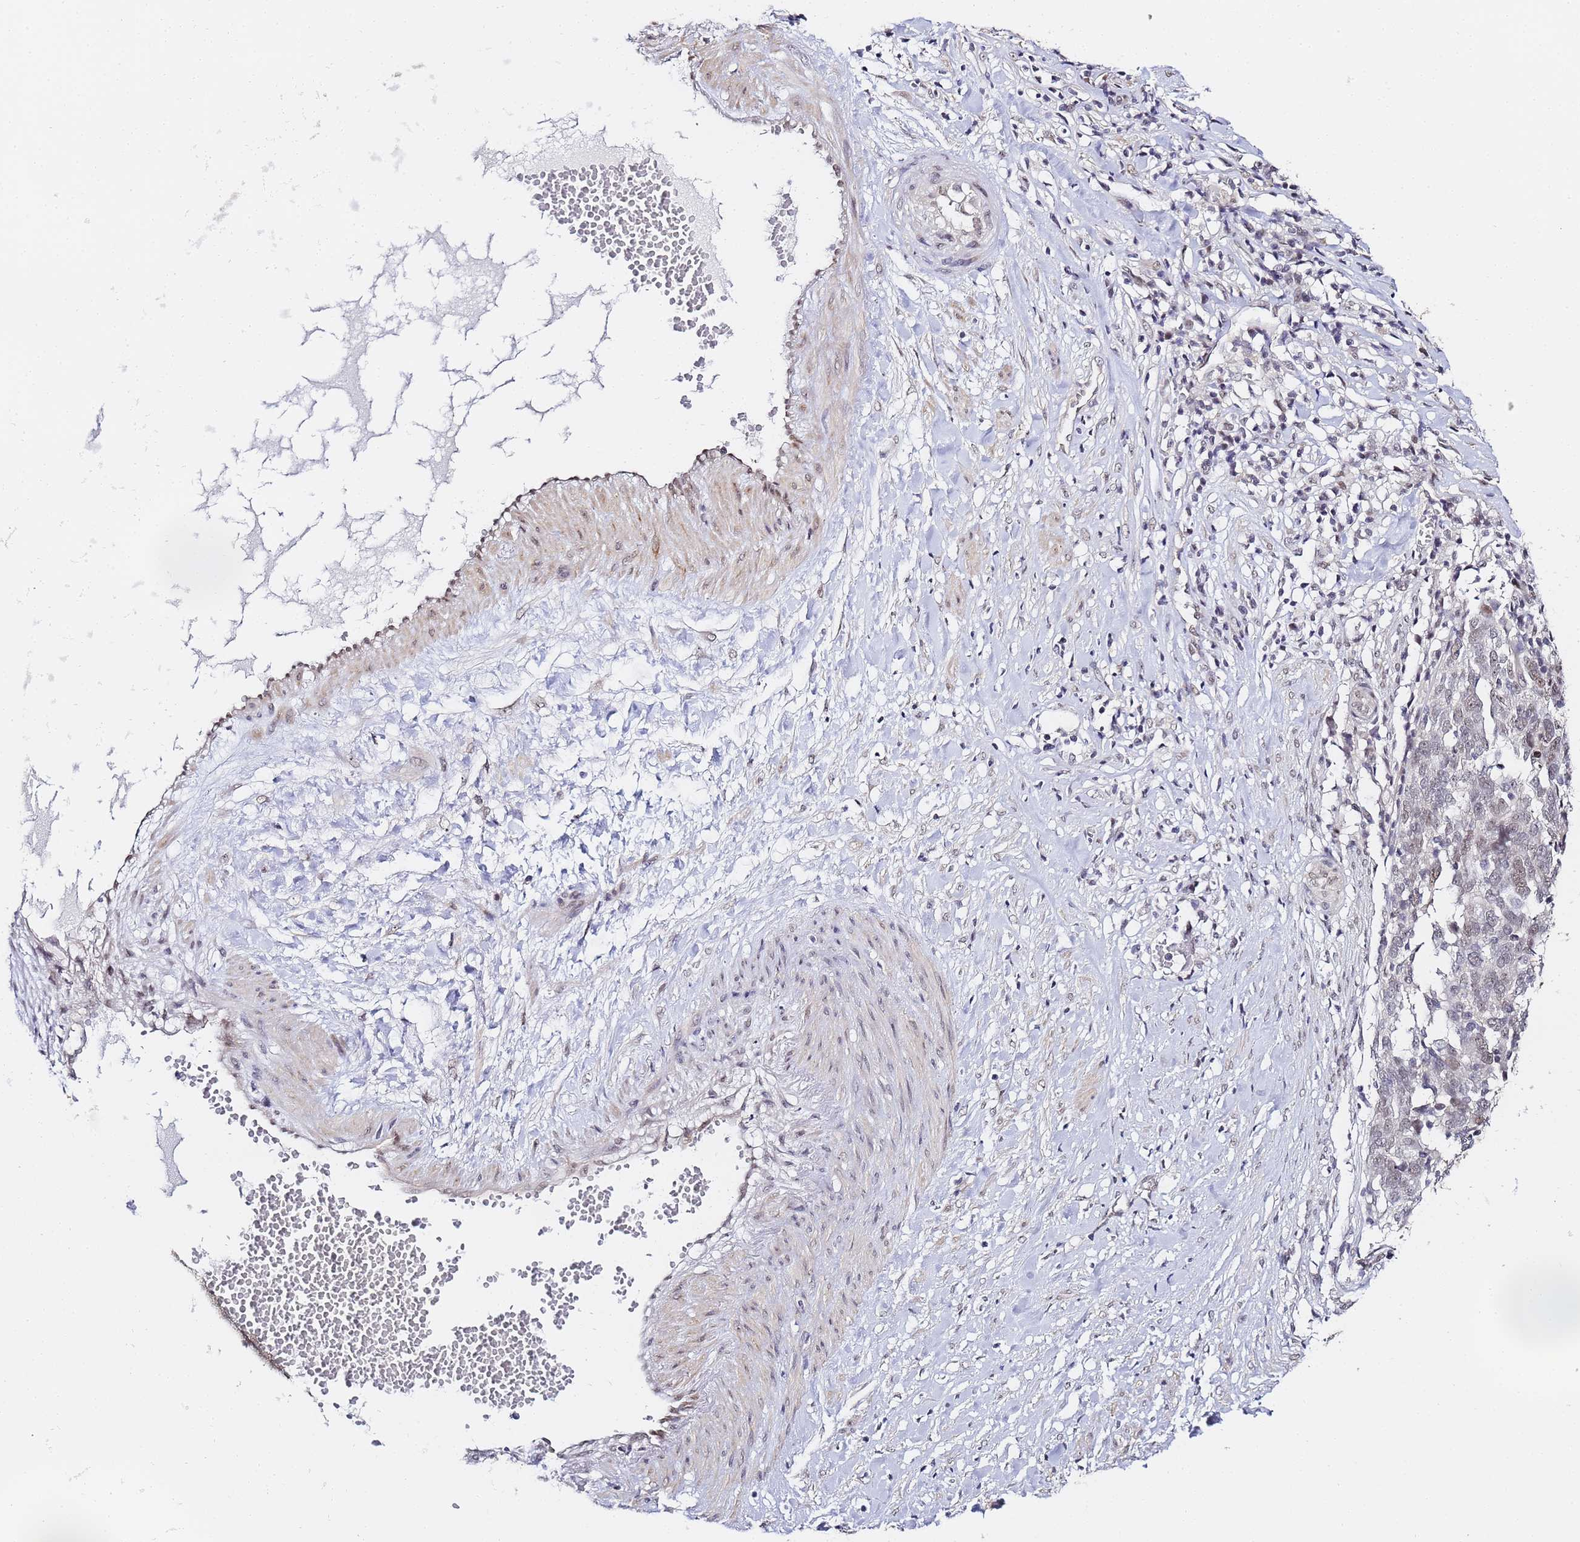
{"staining": {"intensity": "moderate", "quantity": "25%-75%", "location": "nuclear"}, "tissue": "ovarian cancer", "cell_type": "Tumor cells", "image_type": "cancer", "snomed": [{"axis": "morphology", "description": "Cystadenocarcinoma, serous, NOS"}, {"axis": "topography", "description": "Ovary"}], "caption": "A photomicrograph of ovarian serous cystadenocarcinoma stained for a protein displays moderate nuclear brown staining in tumor cells.", "gene": "LSM3", "patient": {"sex": "female", "age": 59}}